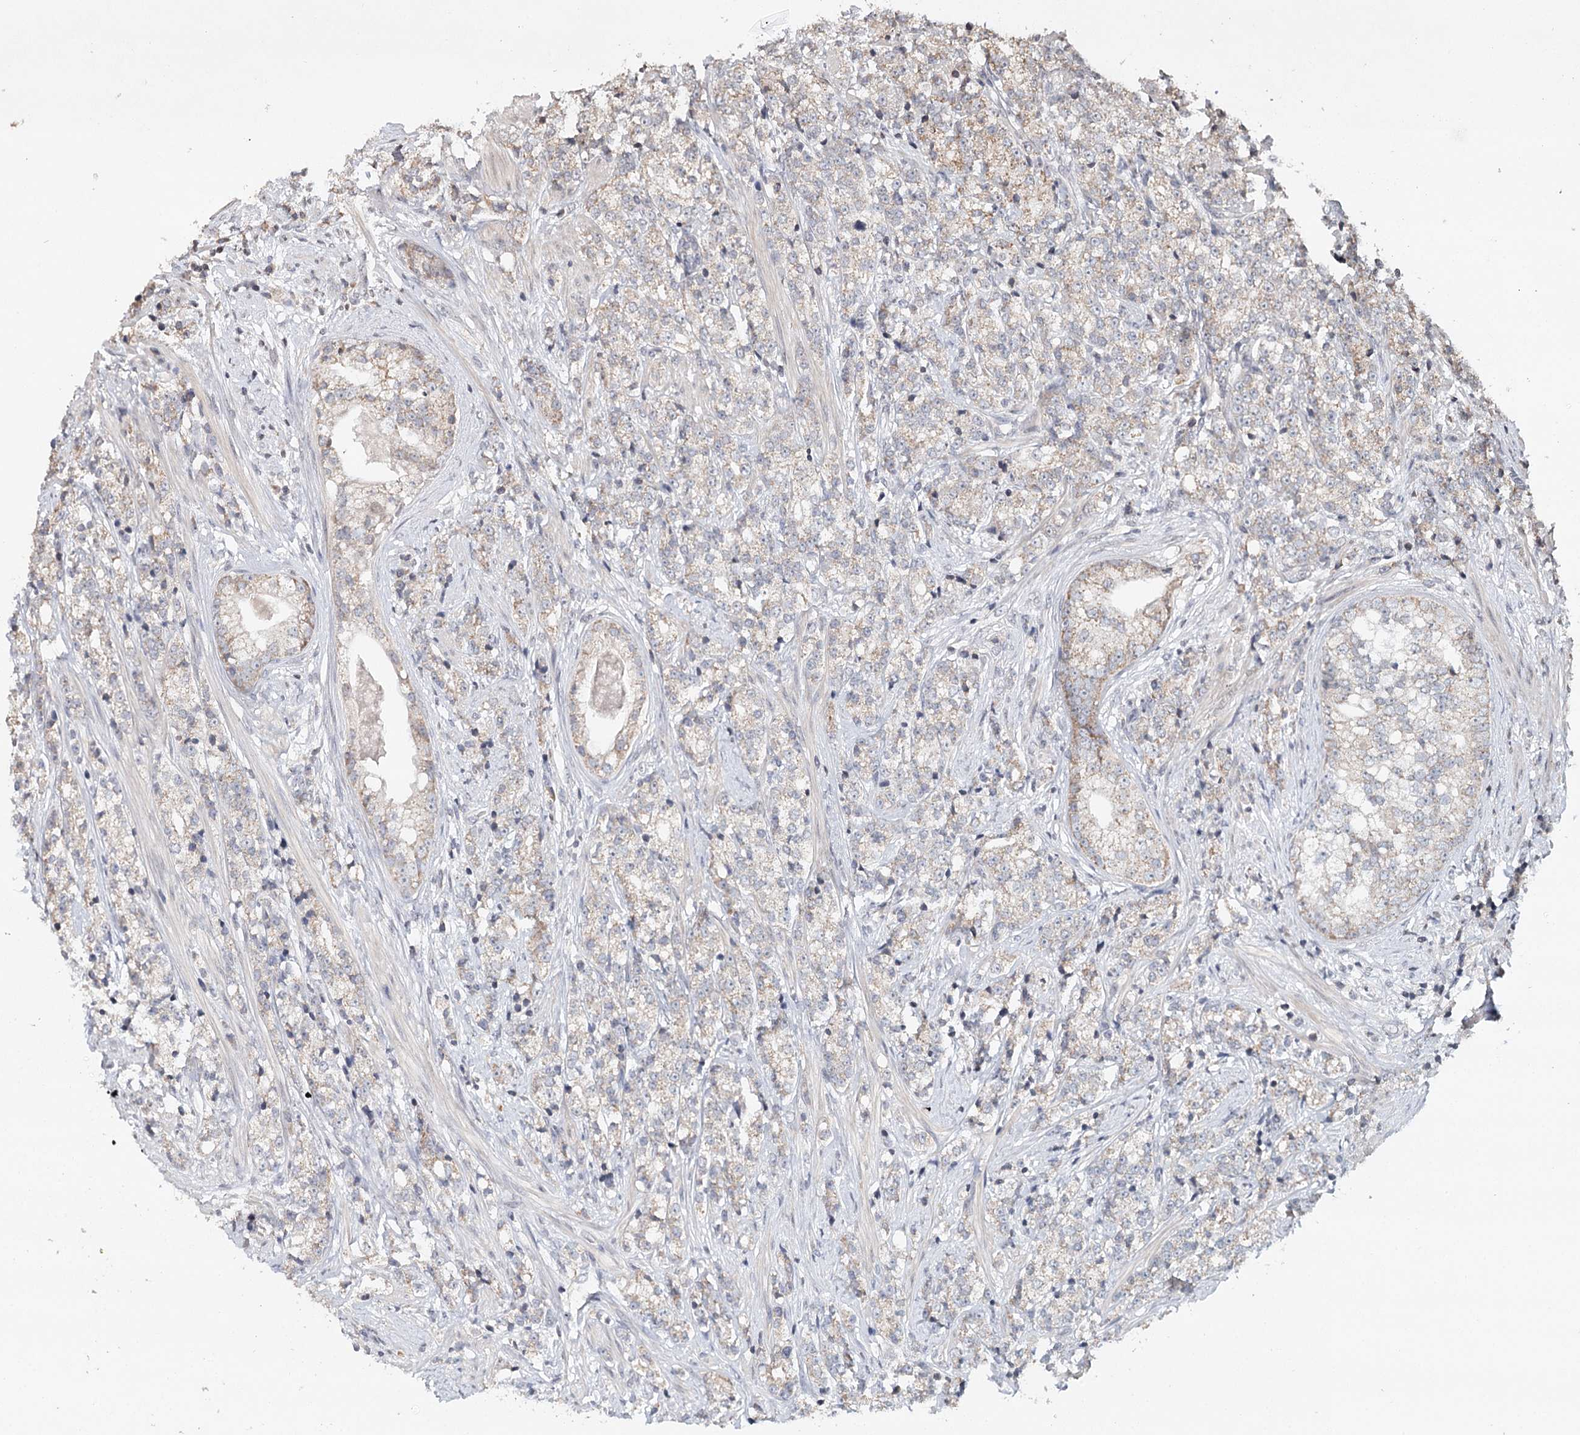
{"staining": {"intensity": "weak", "quantity": "<25%", "location": "cytoplasmic/membranous"}, "tissue": "prostate cancer", "cell_type": "Tumor cells", "image_type": "cancer", "snomed": [{"axis": "morphology", "description": "Adenocarcinoma, High grade"}, {"axis": "topography", "description": "Prostate"}], "caption": "A high-resolution micrograph shows IHC staining of adenocarcinoma (high-grade) (prostate), which reveals no significant staining in tumor cells.", "gene": "ICOS", "patient": {"sex": "male", "age": 69}}